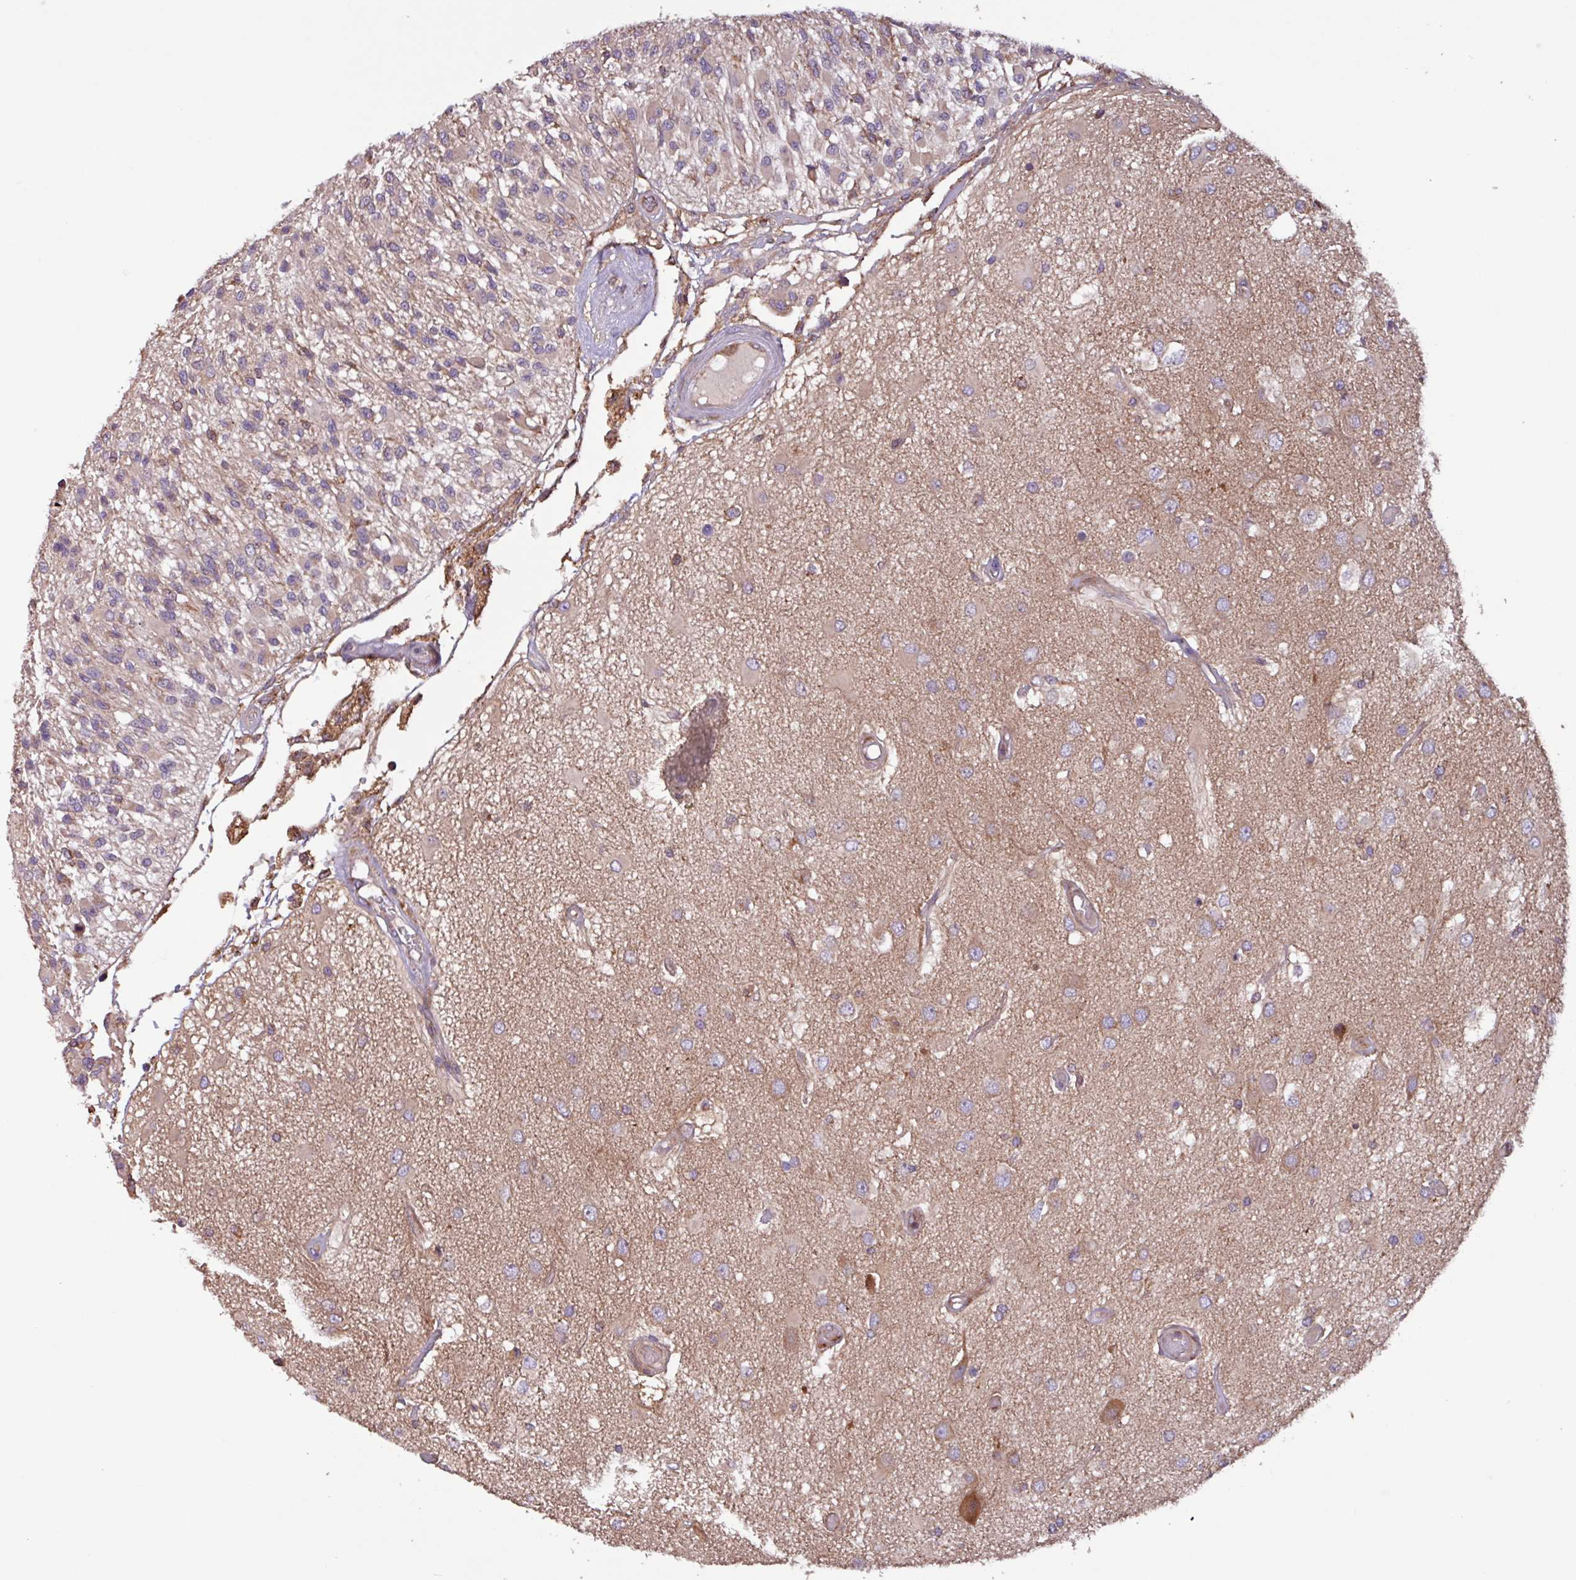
{"staining": {"intensity": "weak", "quantity": "<25%", "location": "cytoplasmic/membranous"}, "tissue": "glioma", "cell_type": "Tumor cells", "image_type": "cancer", "snomed": [{"axis": "morphology", "description": "Glioma, malignant, High grade"}, {"axis": "morphology", "description": "Glioblastoma, NOS"}, {"axis": "topography", "description": "Brain"}], "caption": "A micrograph of glioma stained for a protein demonstrates no brown staining in tumor cells. Nuclei are stained in blue.", "gene": "PTPRQ", "patient": {"sex": "male", "age": 60}}